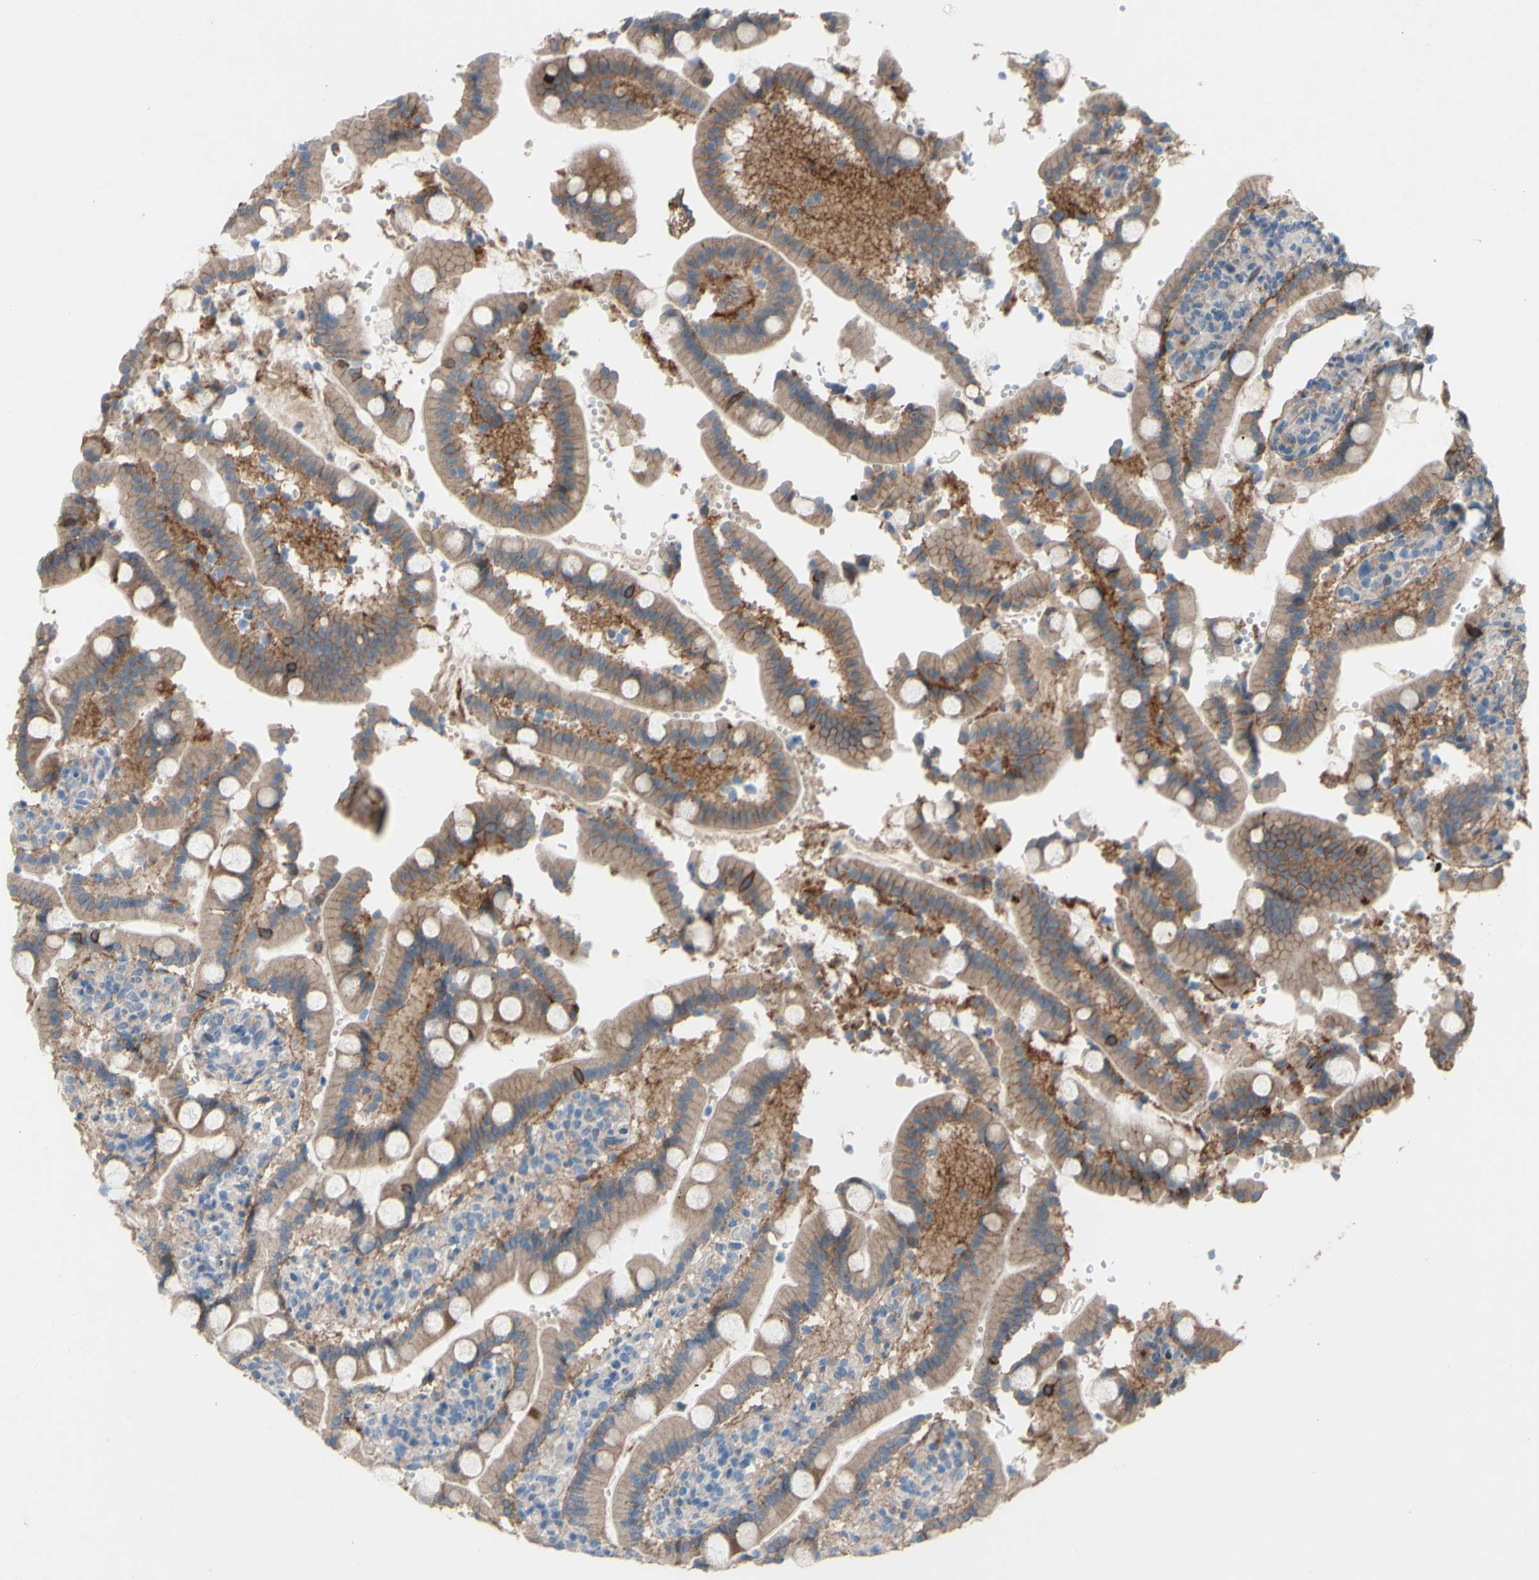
{"staining": {"intensity": "moderate", "quantity": ">75%", "location": "cytoplasmic/membranous"}, "tissue": "duodenum", "cell_type": "Glandular cells", "image_type": "normal", "snomed": [{"axis": "morphology", "description": "Normal tissue, NOS"}, {"axis": "topography", "description": "Small intestine, NOS"}], "caption": "Duodenum stained with a brown dye displays moderate cytoplasmic/membranous positive positivity in about >75% of glandular cells.", "gene": "CDCP1", "patient": {"sex": "female", "age": 71}}